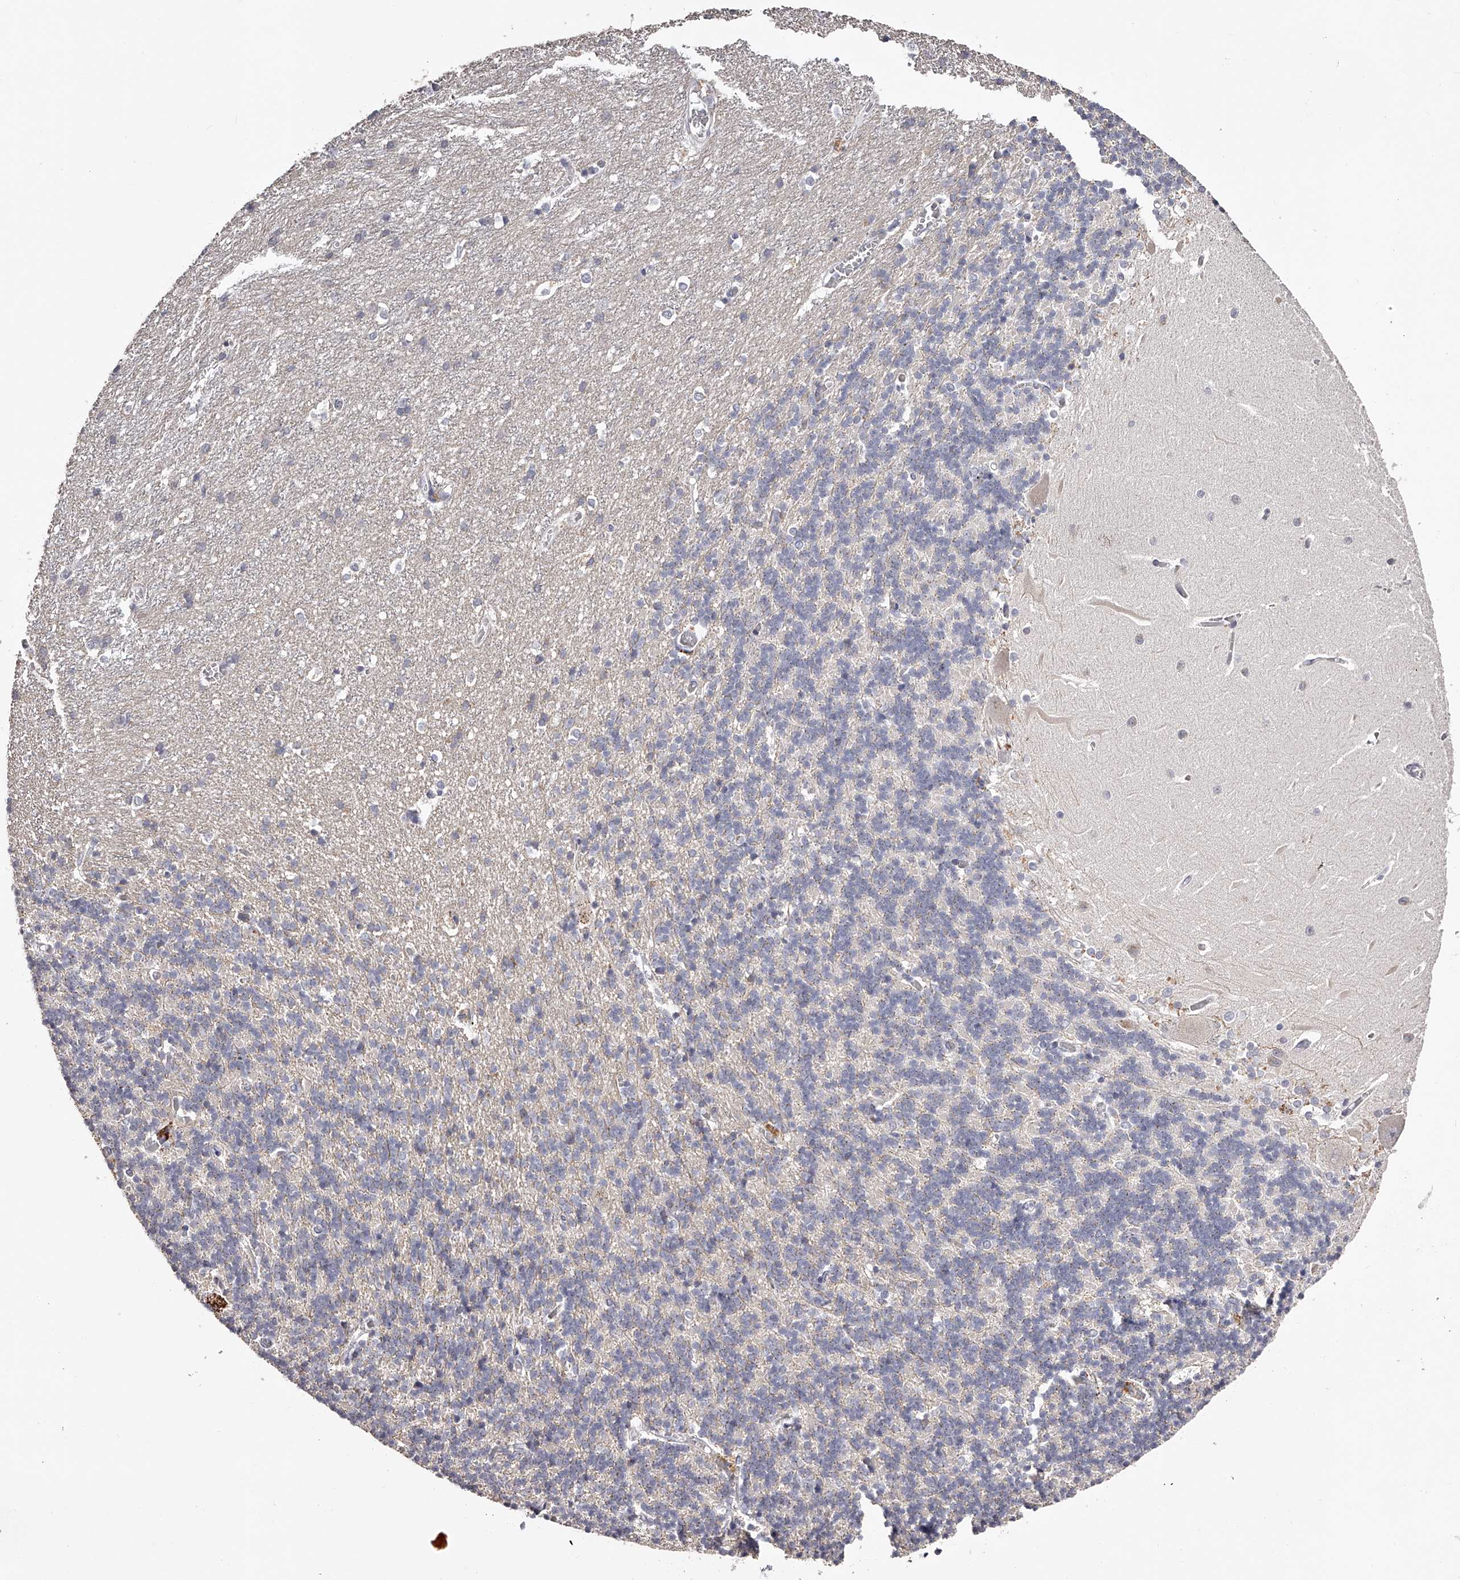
{"staining": {"intensity": "negative", "quantity": "none", "location": "none"}, "tissue": "cerebellum", "cell_type": "Cells in granular layer", "image_type": "normal", "snomed": [{"axis": "morphology", "description": "Normal tissue, NOS"}, {"axis": "topography", "description": "Cerebellum"}], "caption": "IHC of benign human cerebellum exhibits no expression in cells in granular layer. (DAB (3,3'-diaminobenzidine) immunohistochemistry visualized using brightfield microscopy, high magnification).", "gene": "SLC35D3", "patient": {"sex": "male", "age": 37}}